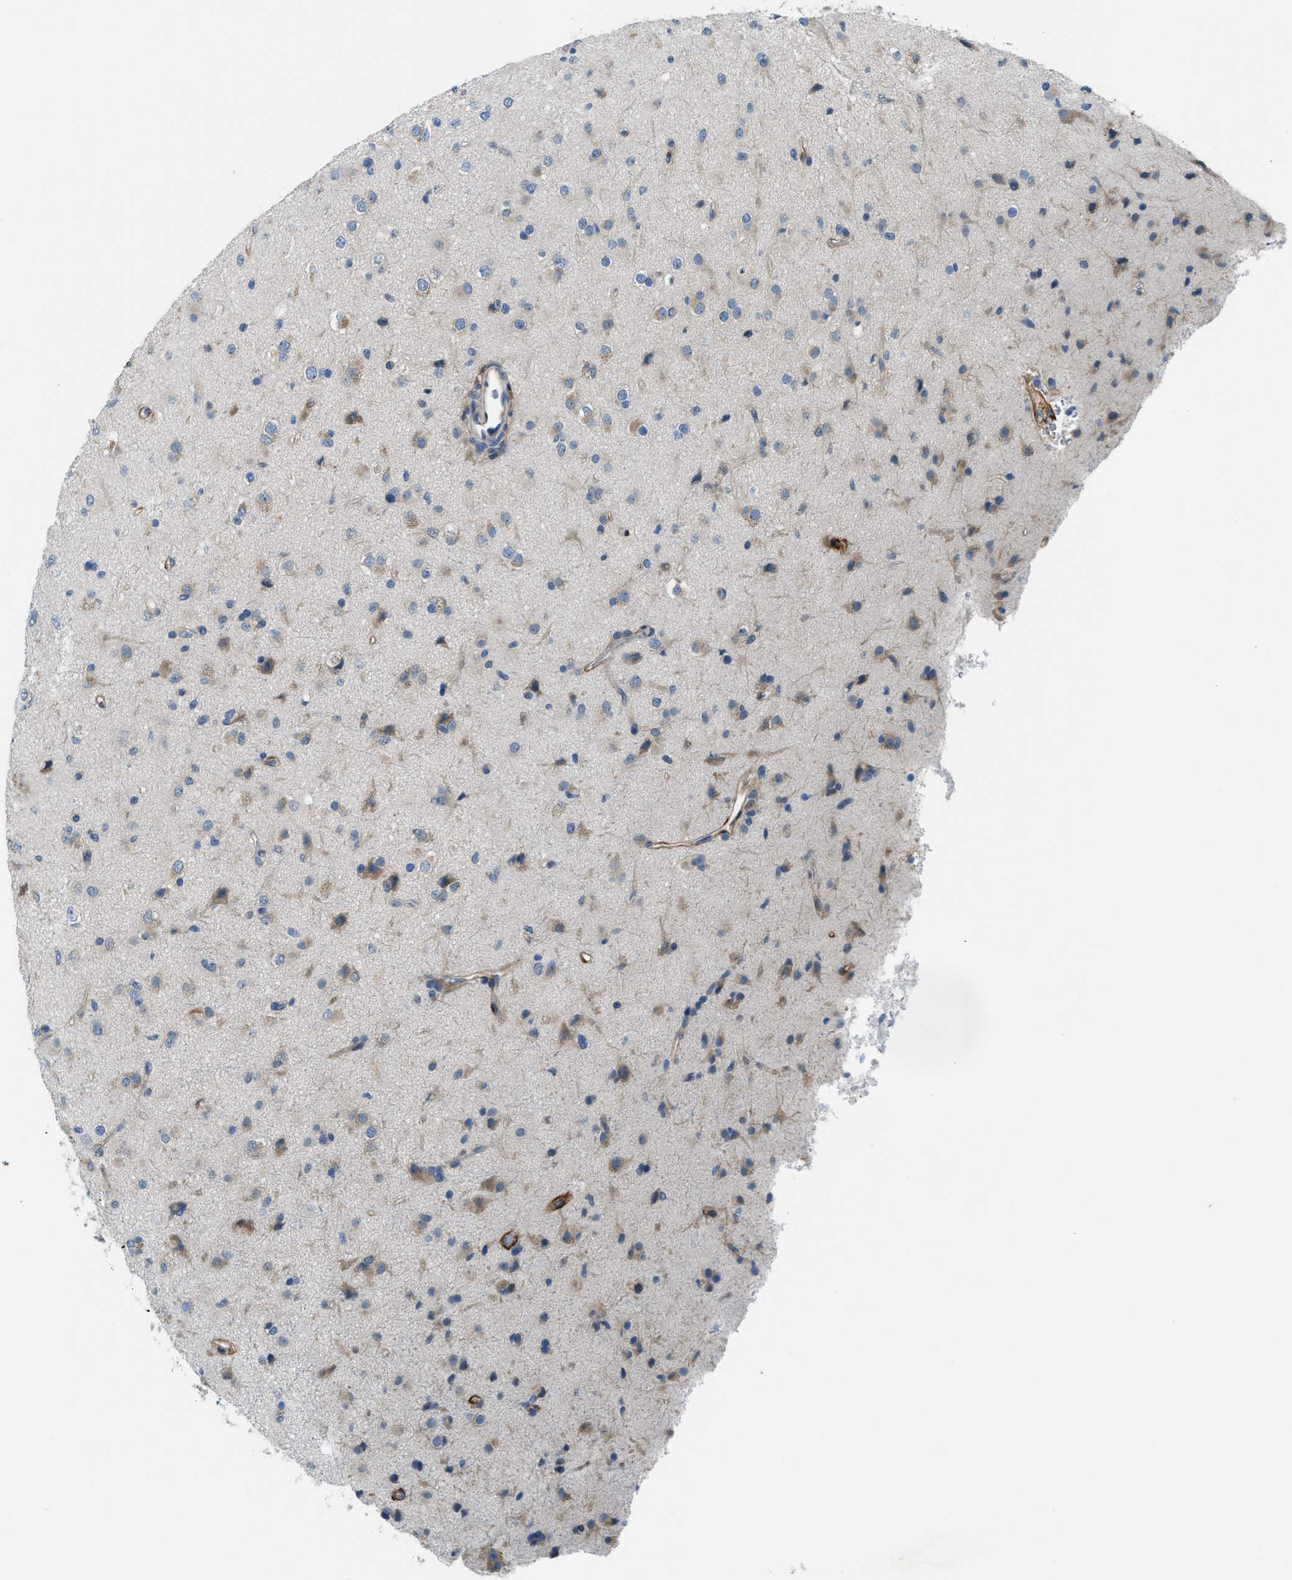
{"staining": {"intensity": "moderate", "quantity": "25%-75%", "location": "cytoplasmic/membranous"}, "tissue": "glioma", "cell_type": "Tumor cells", "image_type": "cancer", "snomed": [{"axis": "morphology", "description": "Glioma, malignant, Low grade"}, {"axis": "topography", "description": "Brain"}], "caption": "Low-grade glioma (malignant) stained with a protein marker displays moderate staining in tumor cells.", "gene": "COL15A1", "patient": {"sex": "male", "age": 65}}